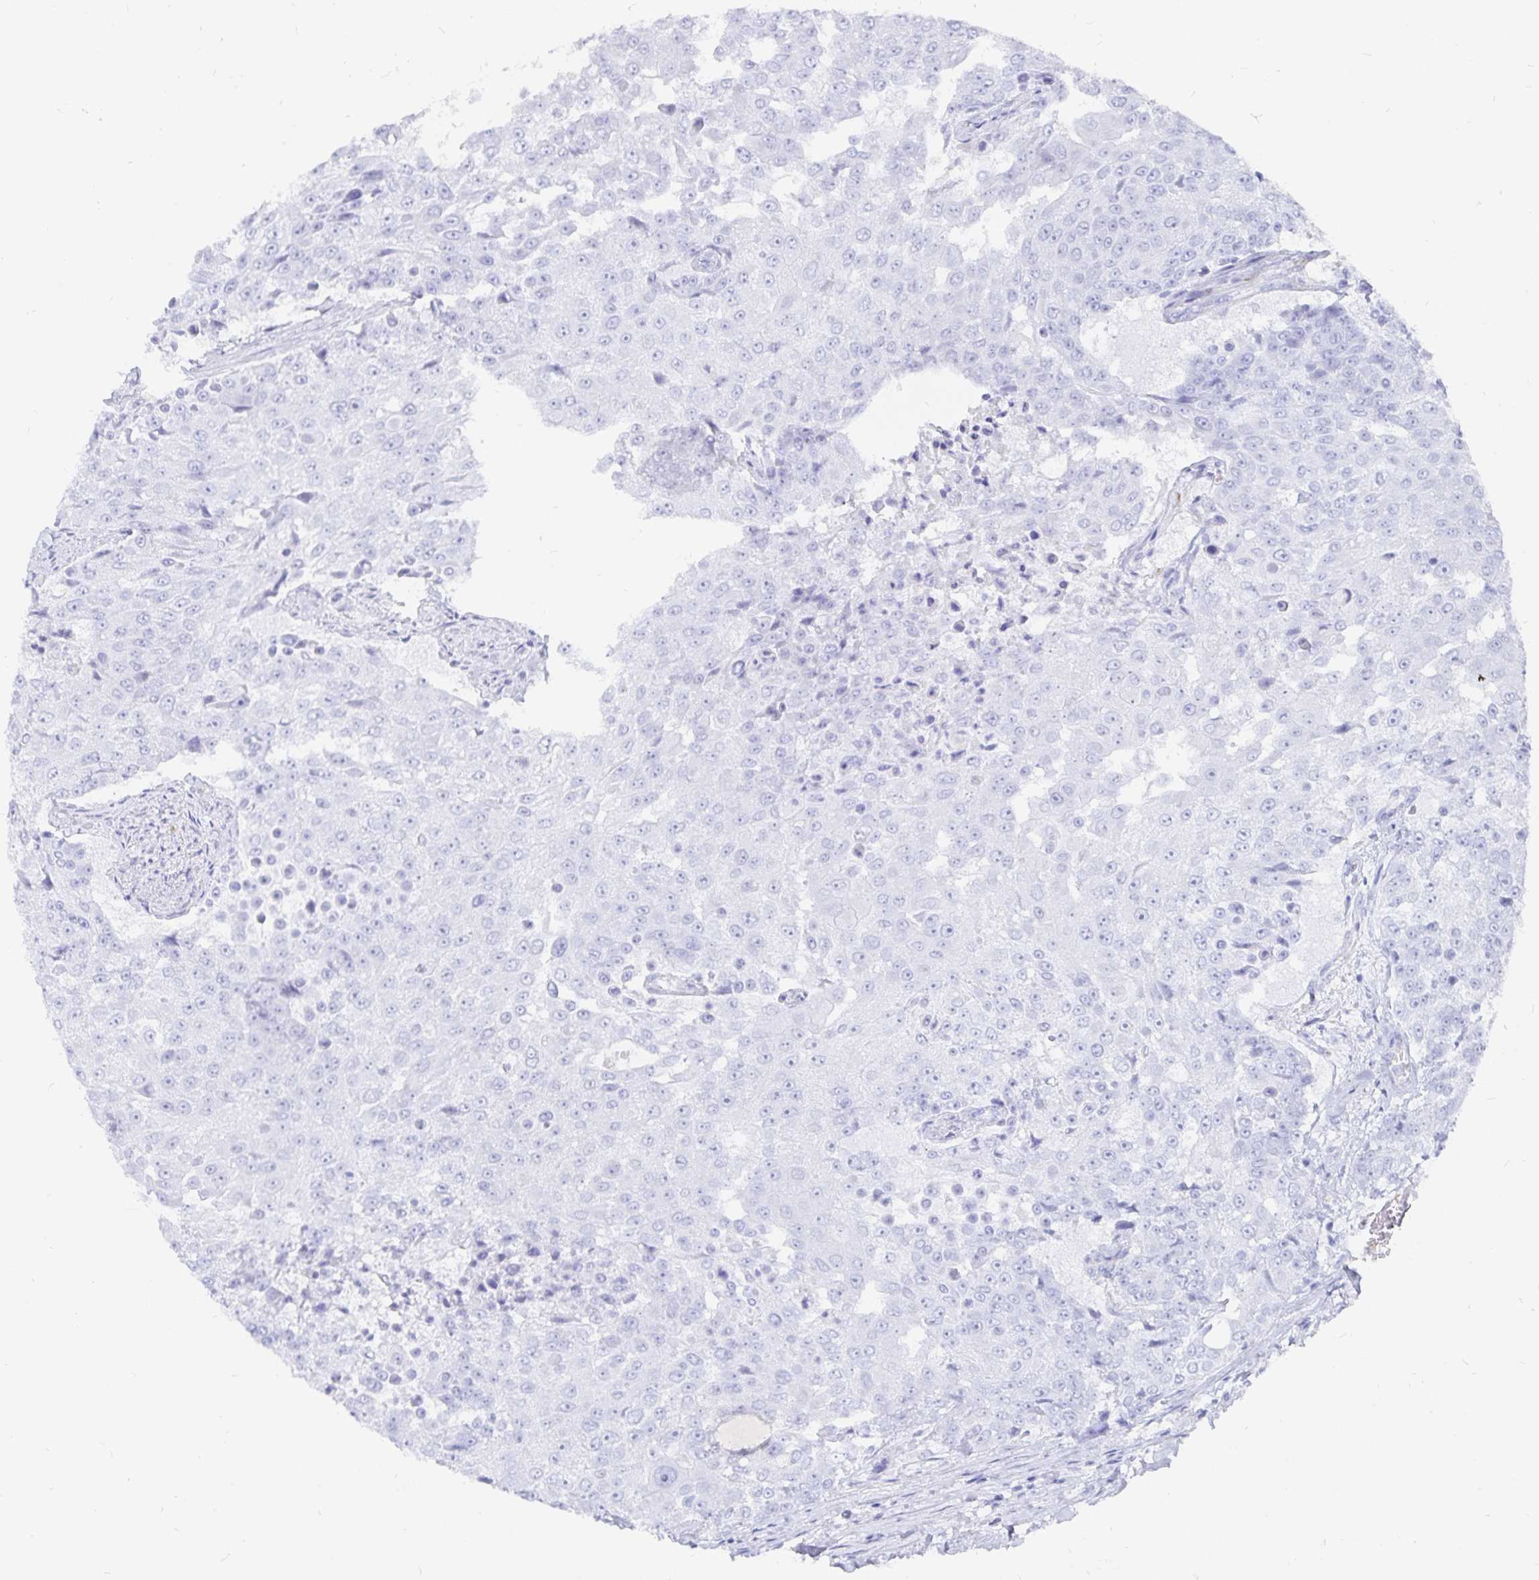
{"staining": {"intensity": "negative", "quantity": "none", "location": "none"}, "tissue": "urothelial cancer", "cell_type": "Tumor cells", "image_type": "cancer", "snomed": [{"axis": "morphology", "description": "Urothelial carcinoma, High grade"}, {"axis": "topography", "description": "Urinary bladder"}], "caption": "High power microscopy photomicrograph of an immunohistochemistry (IHC) image of high-grade urothelial carcinoma, revealing no significant staining in tumor cells.", "gene": "INSL5", "patient": {"sex": "female", "age": 63}}